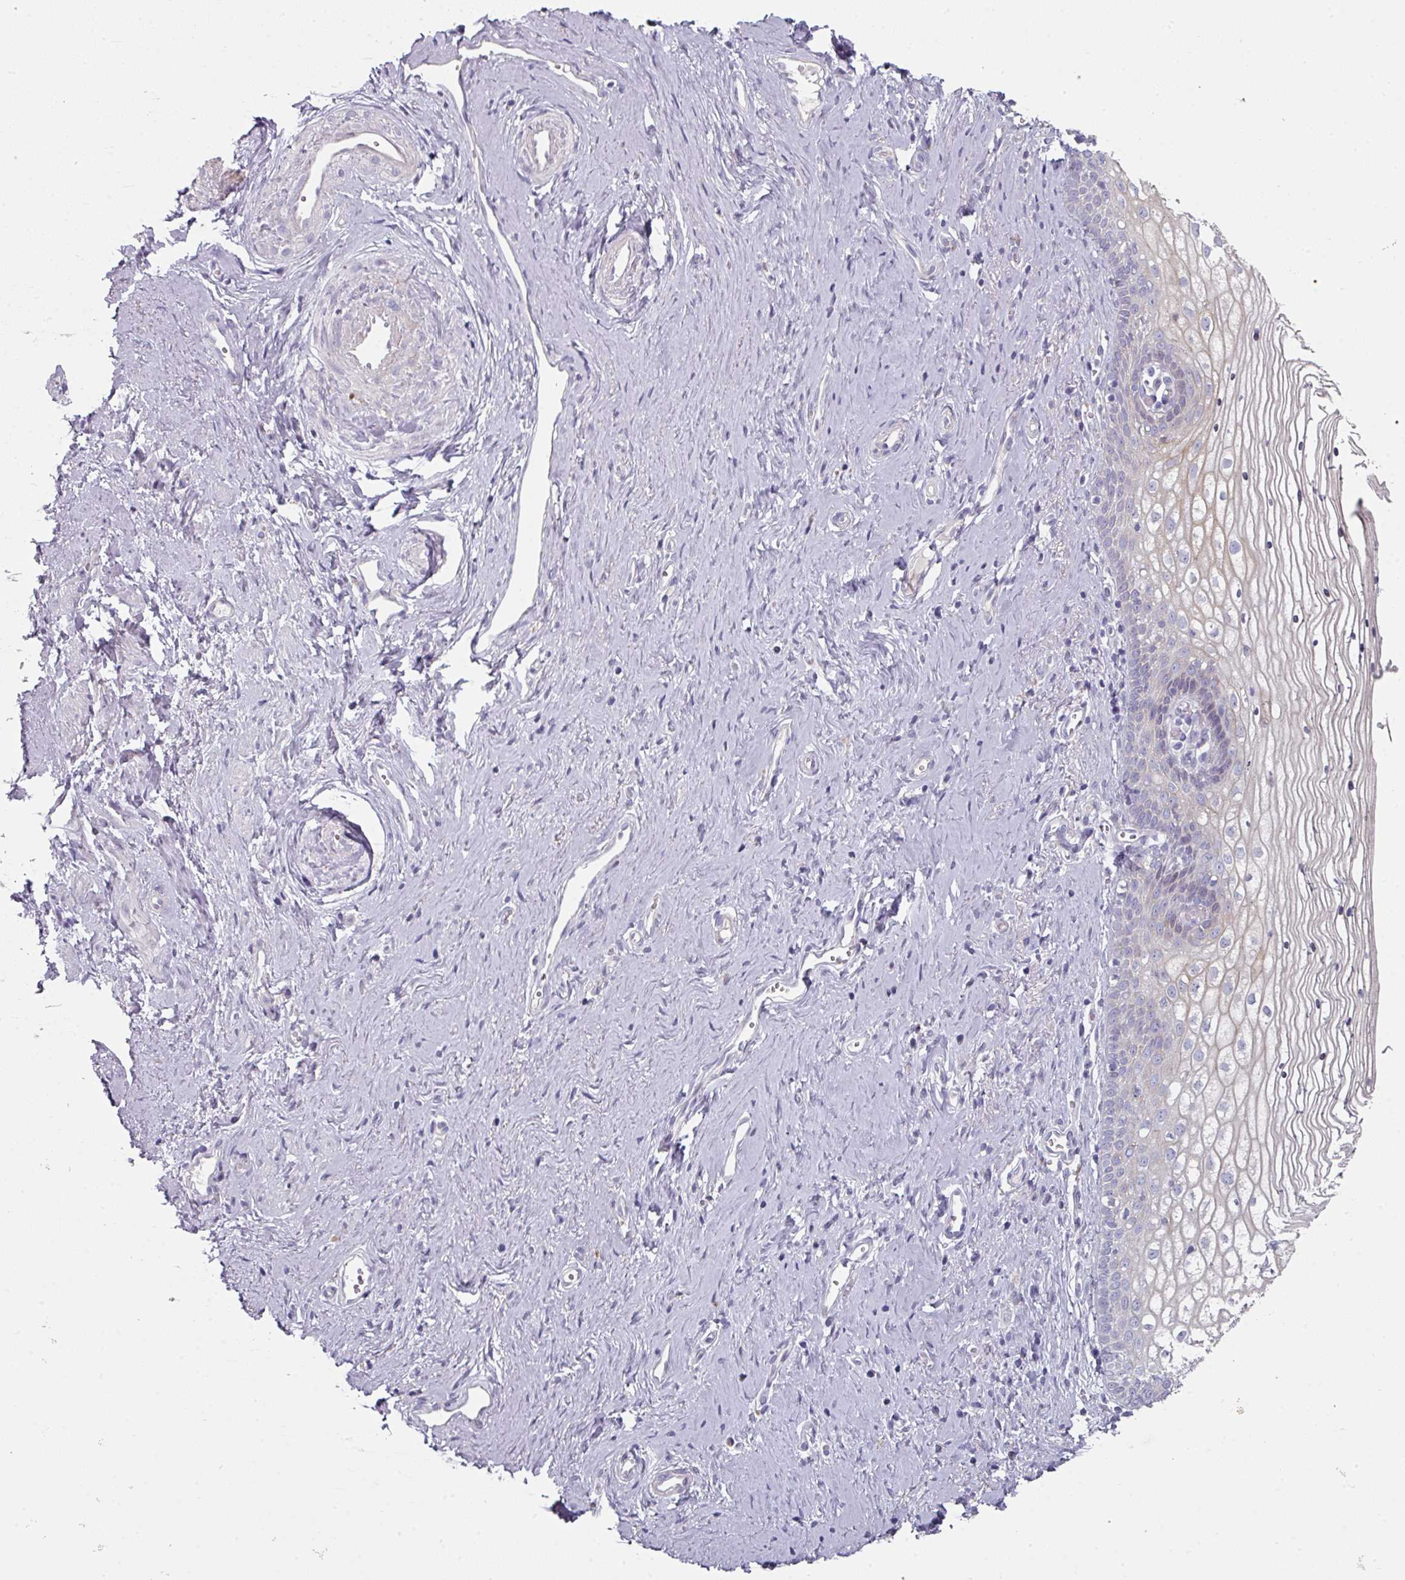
{"staining": {"intensity": "weak", "quantity": "<25%", "location": "cytoplasmic/membranous"}, "tissue": "vagina", "cell_type": "Squamous epithelial cells", "image_type": "normal", "snomed": [{"axis": "morphology", "description": "Normal tissue, NOS"}, {"axis": "topography", "description": "Vagina"}], "caption": "Human vagina stained for a protein using IHC shows no staining in squamous epithelial cells.", "gene": "WSB2", "patient": {"sex": "female", "age": 59}}